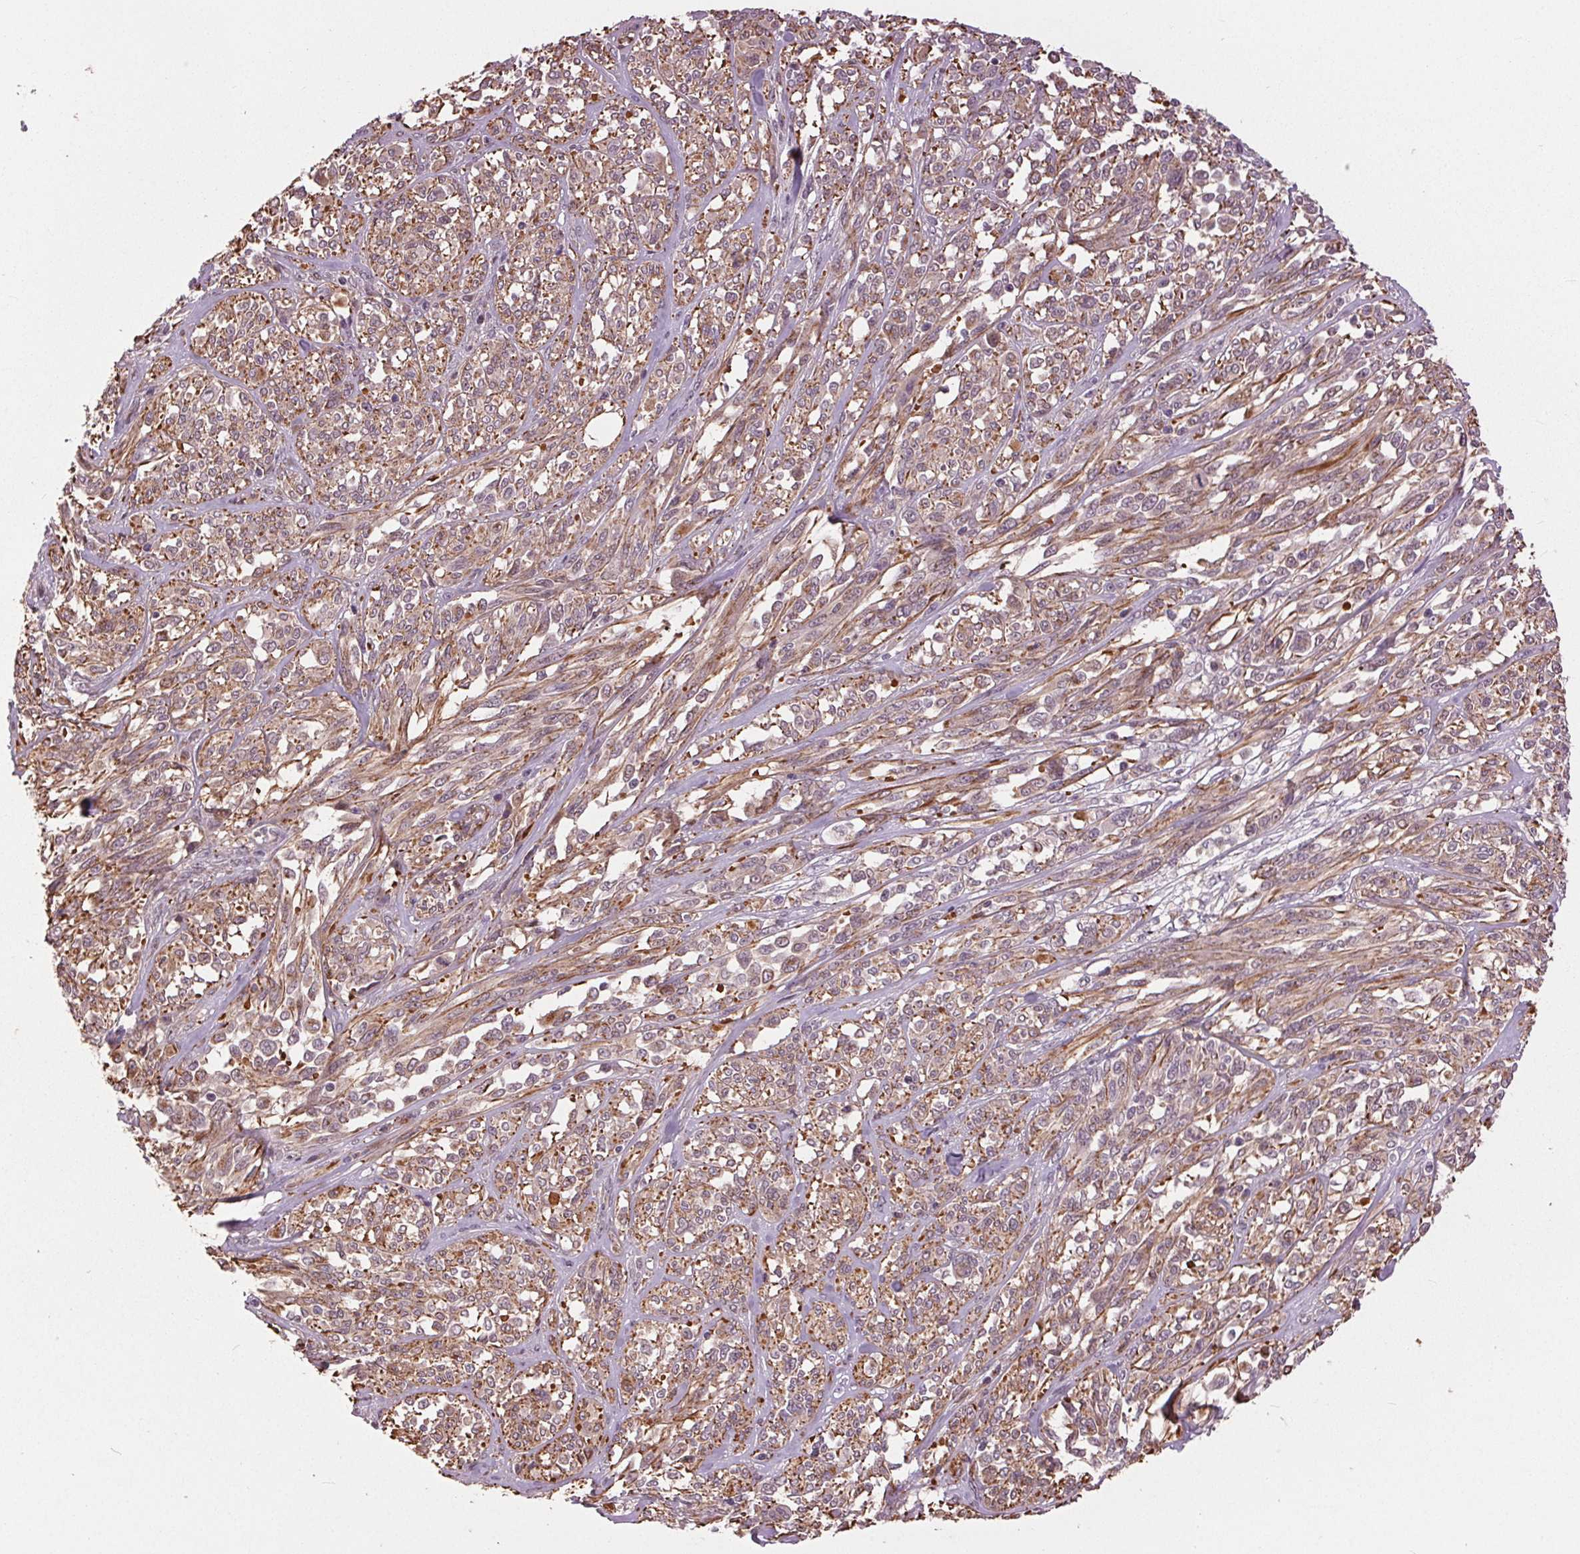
{"staining": {"intensity": "moderate", "quantity": ">75%", "location": "cytoplasmic/membranous"}, "tissue": "melanoma", "cell_type": "Tumor cells", "image_type": "cancer", "snomed": [{"axis": "morphology", "description": "Malignant melanoma, NOS"}, {"axis": "topography", "description": "Skin"}], "caption": "DAB (3,3'-diaminobenzidine) immunohistochemical staining of human malignant melanoma shows moderate cytoplasmic/membranous protein positivity in approximately >75% of tumor cells. The staining was performed using DAB, with brown indicating positive protein expression. Nuclei are stained blue with hematoxylin.", "gene": "BSDC1", "patient": {"sex": "female", "age": 91}}